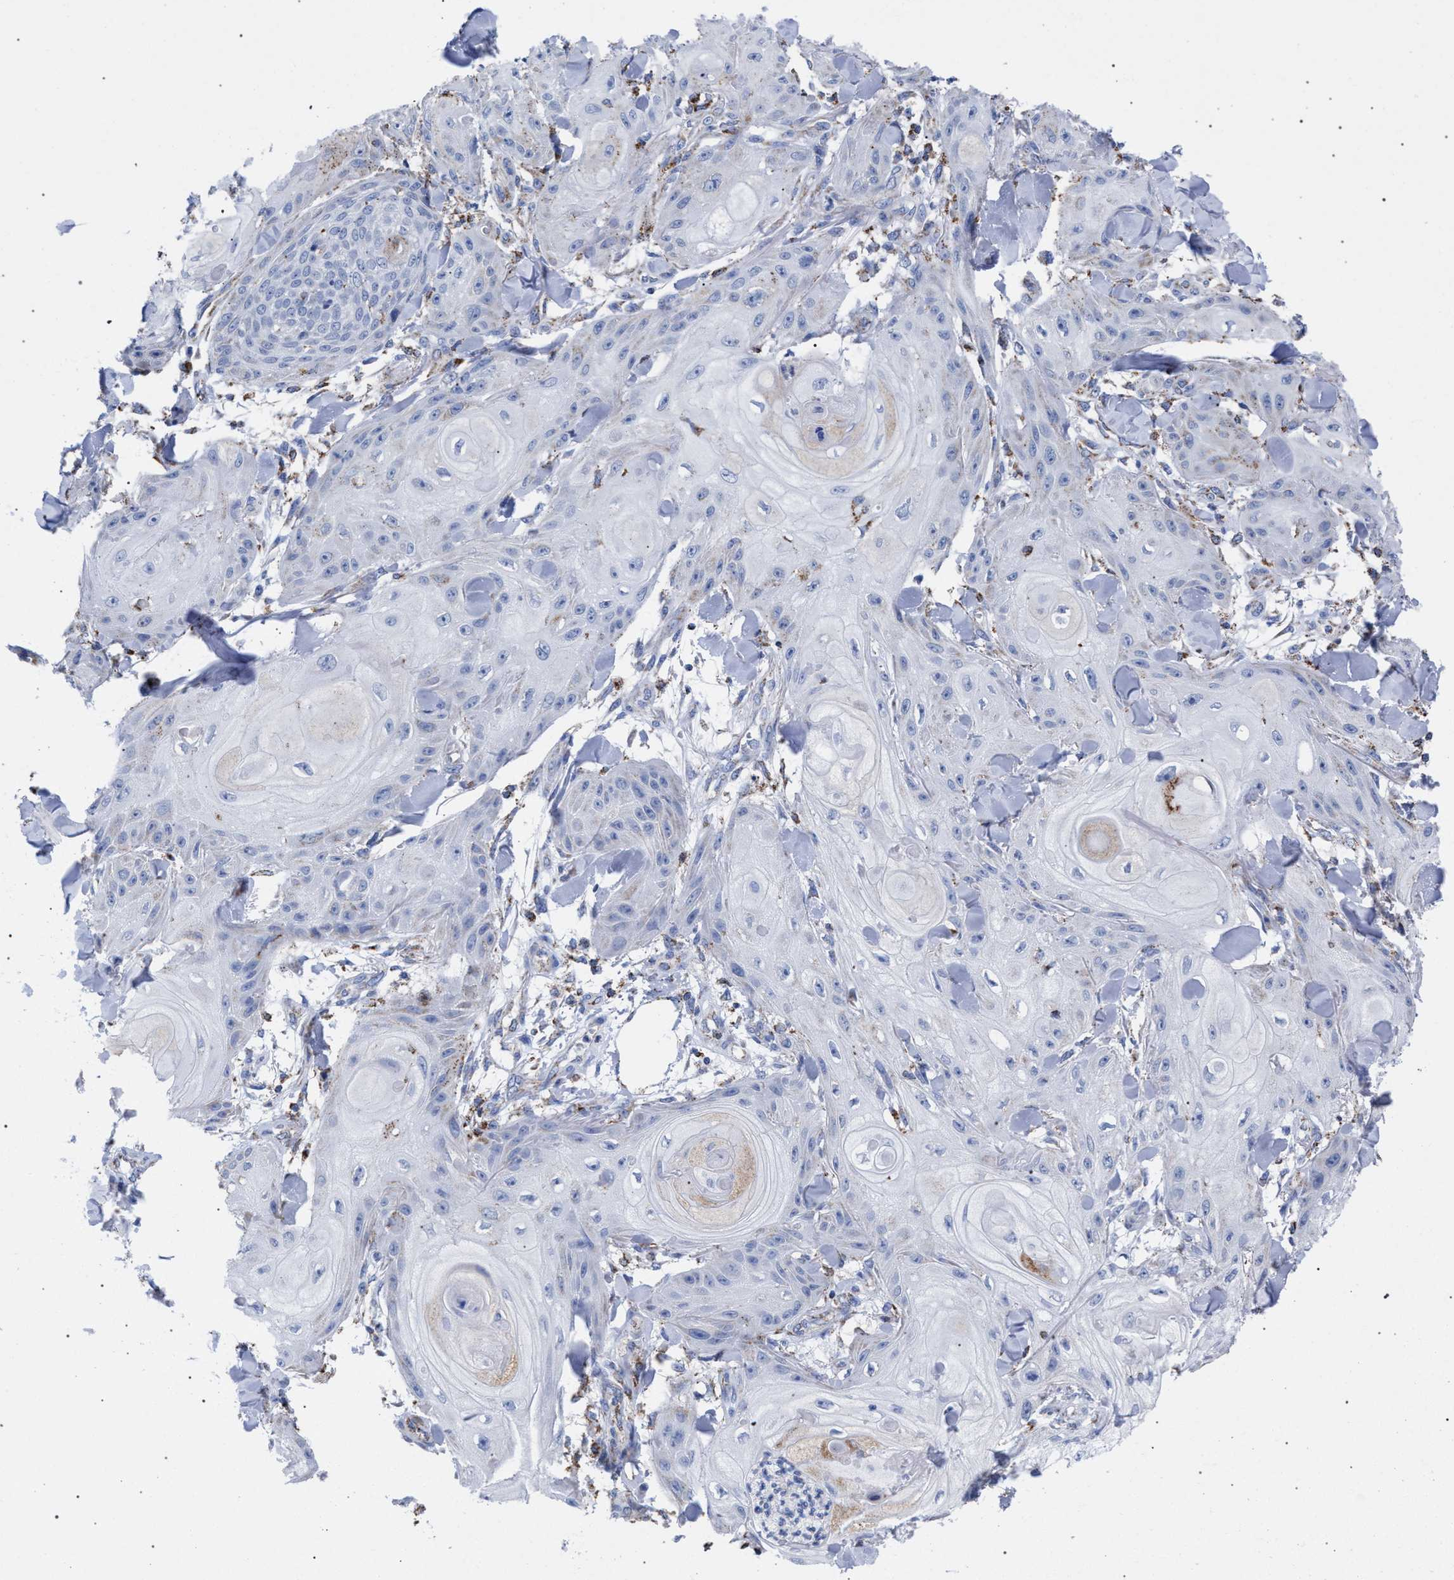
{"staining": {"intensity": "negative", "quantity": "none", "location": "none"}, "tissue": "skin cancer", "cell_type": "Tumor cells", "image_type": "cancer", "snomed": [{"axis": "morphology", "description": "Squamous cell carcinoma, NOS"}, {"axis": "topography", "description": "Skin"}], "caption": "IHC of human squamous cell carcinoma (skin) displays no expression in tumor cells. The staining is performed using DAB brown chromogen with nuclei counter-stained in using hematoxylin.", "gene": "ACADS", "patient": {"sex": "male", "age": 74}}